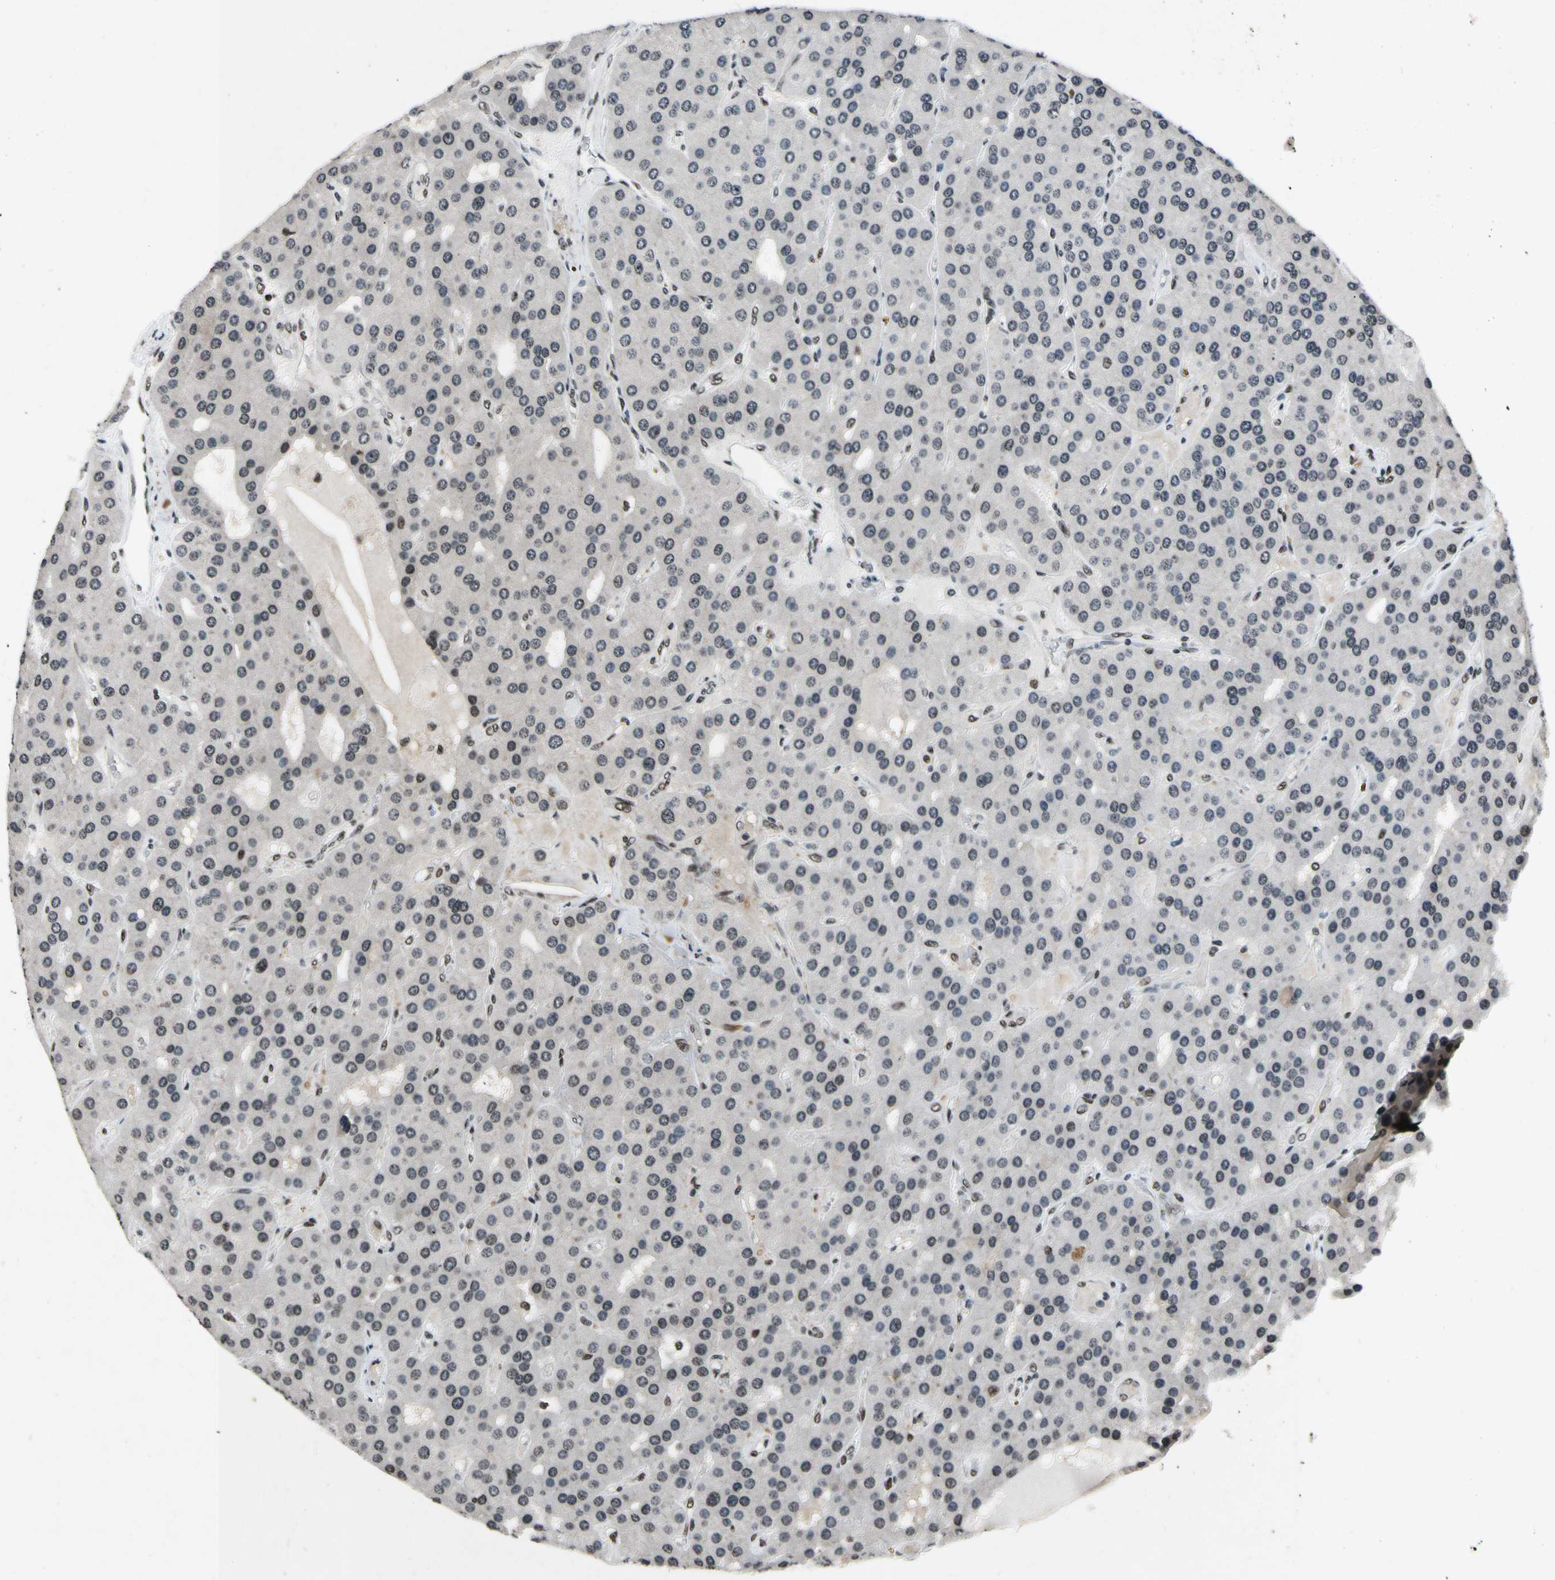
{"staining": {"intensity": "moderate", "quantity": "25%-75%", "location": "cytoplasmic/membranous,nuclear"}, "tissue": "parathyroid gland", "cell_type": "Glandular cells", "image_type": "normal", "snomed": [{"axis": "morphology", "description": "Normal tissue, NOS"}, {"axis": "morphology", "description": "Adenoma, NOS"}, {"axis": "topography", "description": "Parathyroid gland"}], "caption": "Immunohistochemistry (IHC) micrograph of unremarkable parathyroid gland: human parathyroid gland stained using IHC shows medium levels of moderate protein expression localized specifically in the cytoplasmic/membranous,nuclear of glandular cells, appearing as a cytoplasmic/membranous,nuclear brown color.", "gene": "RECQL", "patient": {"sex": "female", "age": 86}}